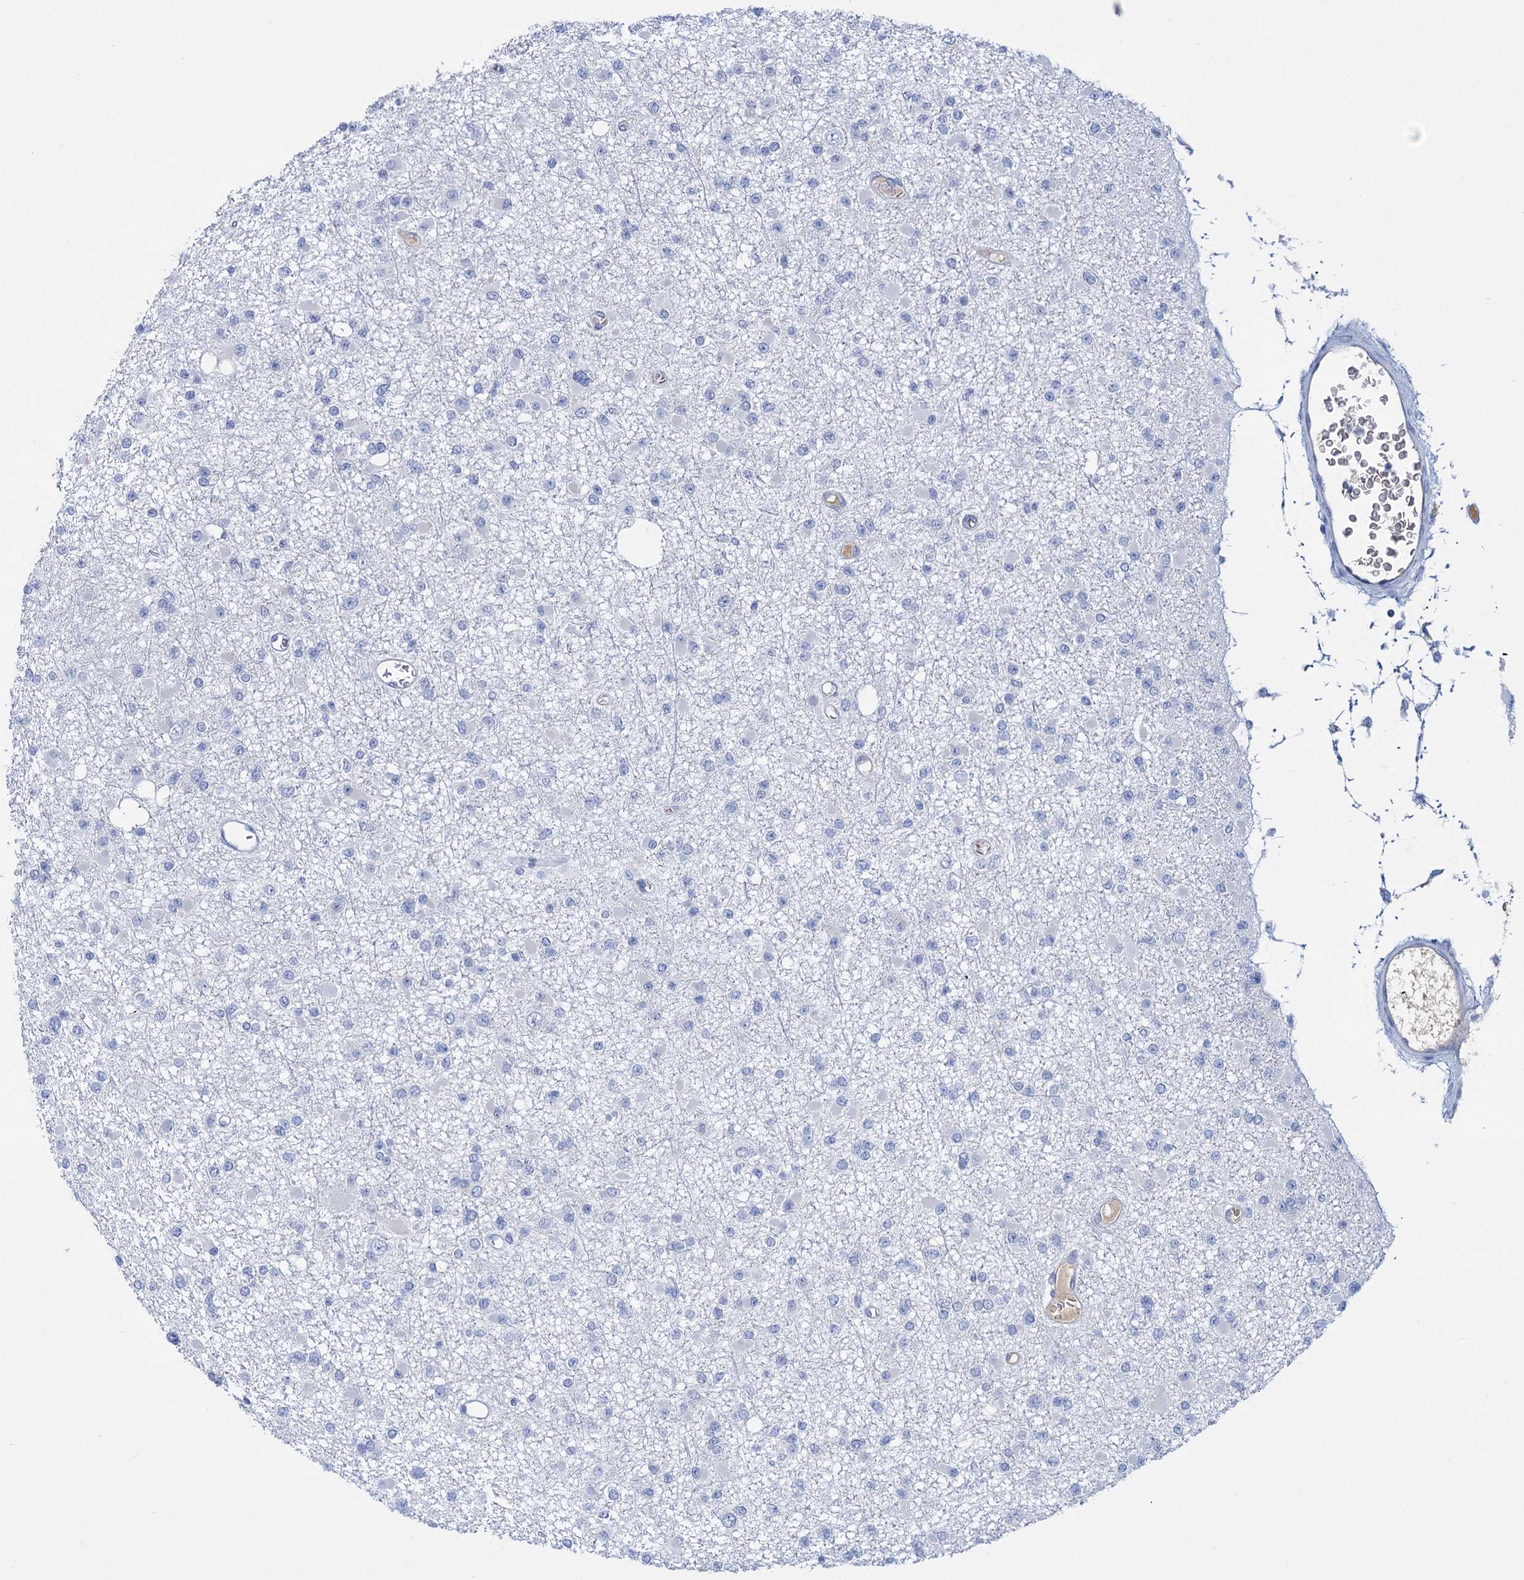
{"staining": {"intensity": "negative", "quantity": "none", "location": "none"}, "tissue": "glioma", "cell_type": "Tumor cells", "image_type": "cancer", "snomed": [{"axis": "morphology", "description": "Glioma, malignant, Low grade"}, {"axis": "topography", "description": "Brain"}], "caption": "Human malignant low-grade glioma stained for a protein using immunohistochemistry (IHC) displays no expression in tumor cells.", "gene": "FBXW12", "patient": {"sex": "female", "age": 22}}